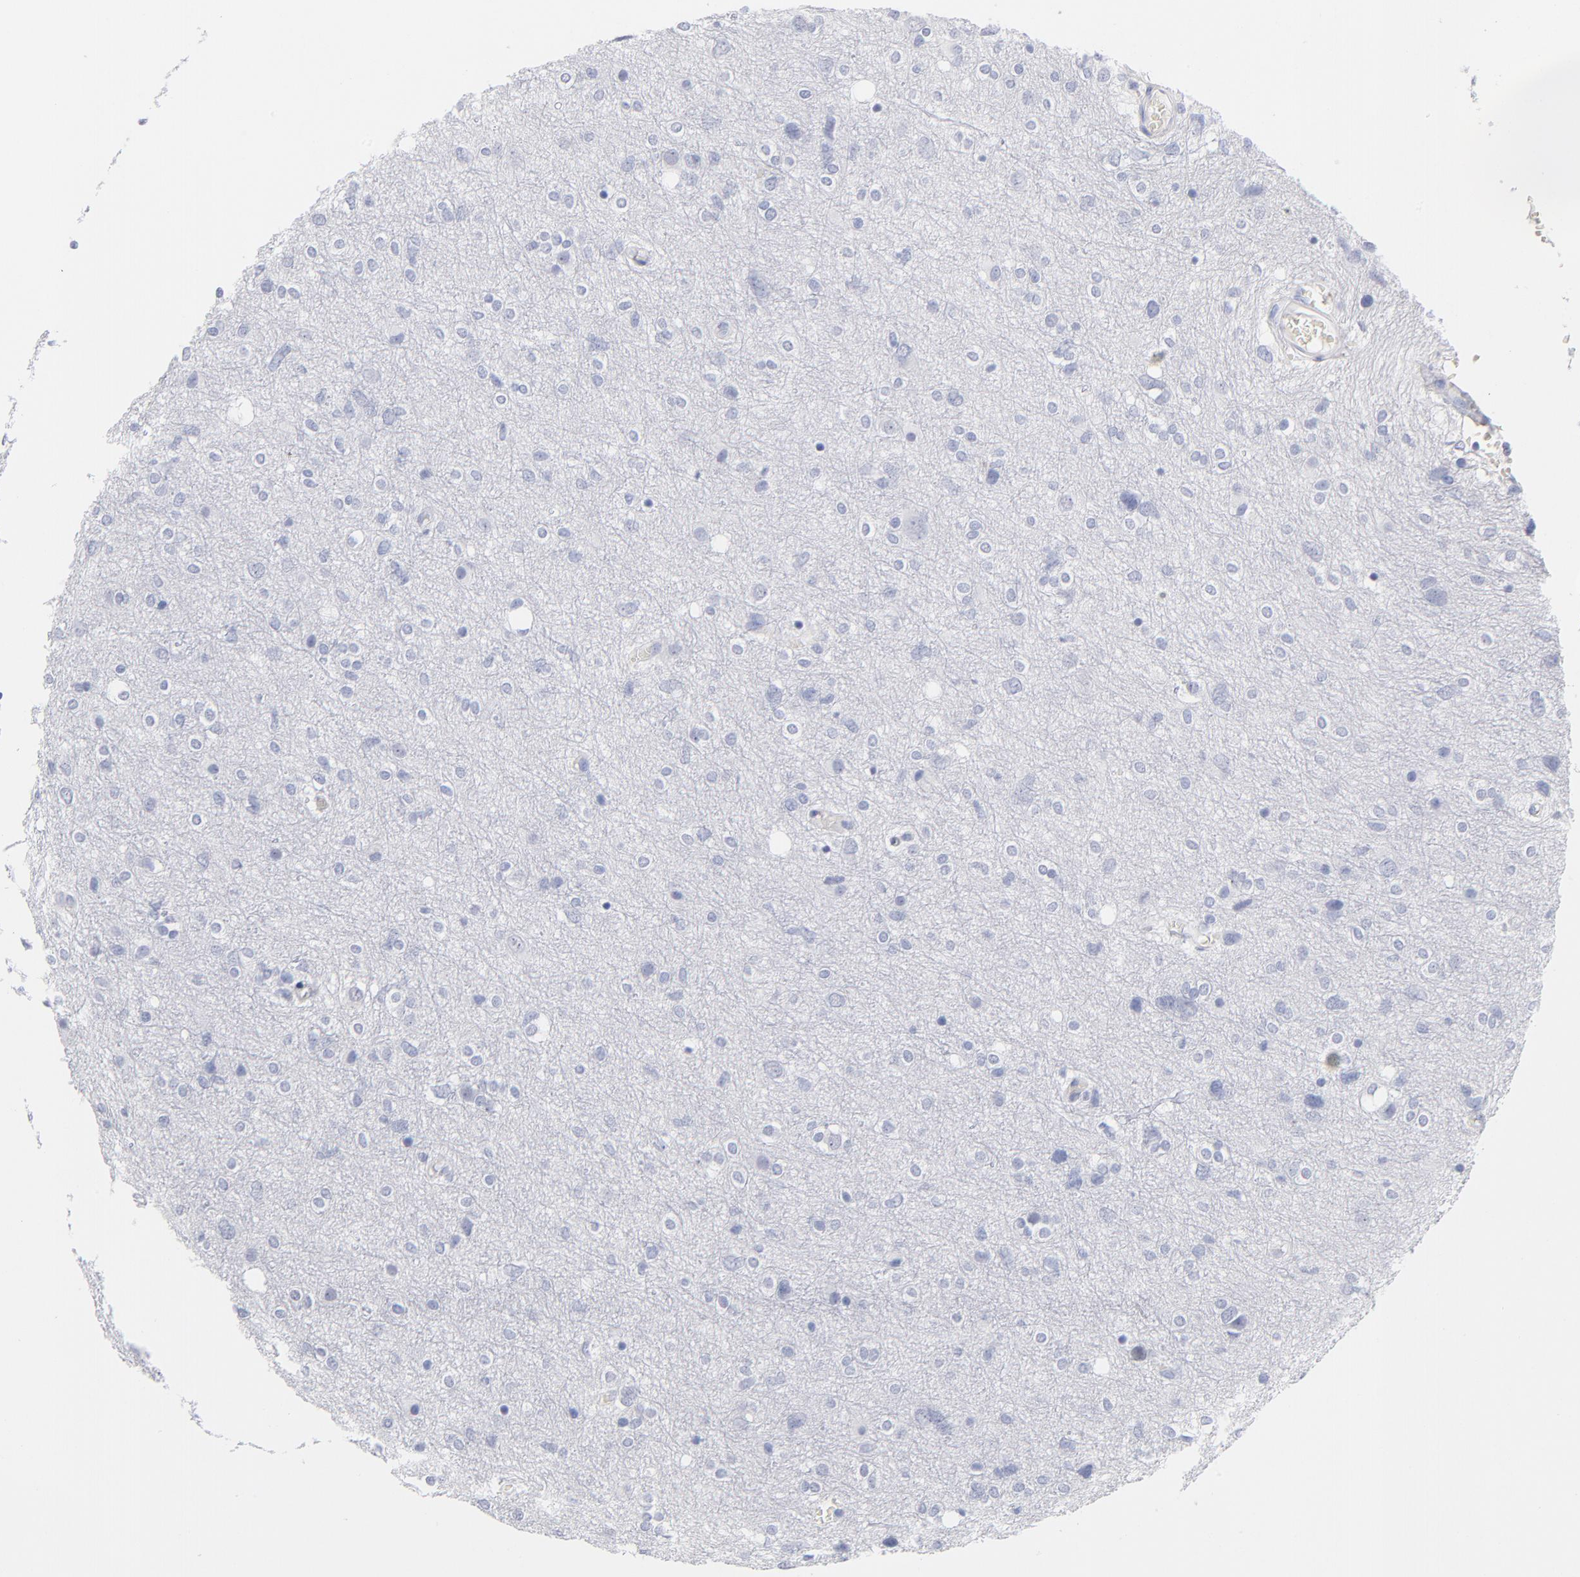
{"staining": {"intensity": "negative", "quantity": "none", "location": "none"}, "tissue": "glioma", "cell_type": "Tumor cells", "image_type": "cancer", "snomed": [{"axis": "morphology", "description": "Glioma, malignant, High grade"}, {"axis": "topography", "description": "Brain"}], "caption": "Protein analysis of high-grade glioma (malignant) demonstrates no significant positivity in tumor cells.", "gene": "ARG1", "patient": {"sex": "female", "age": 59}}